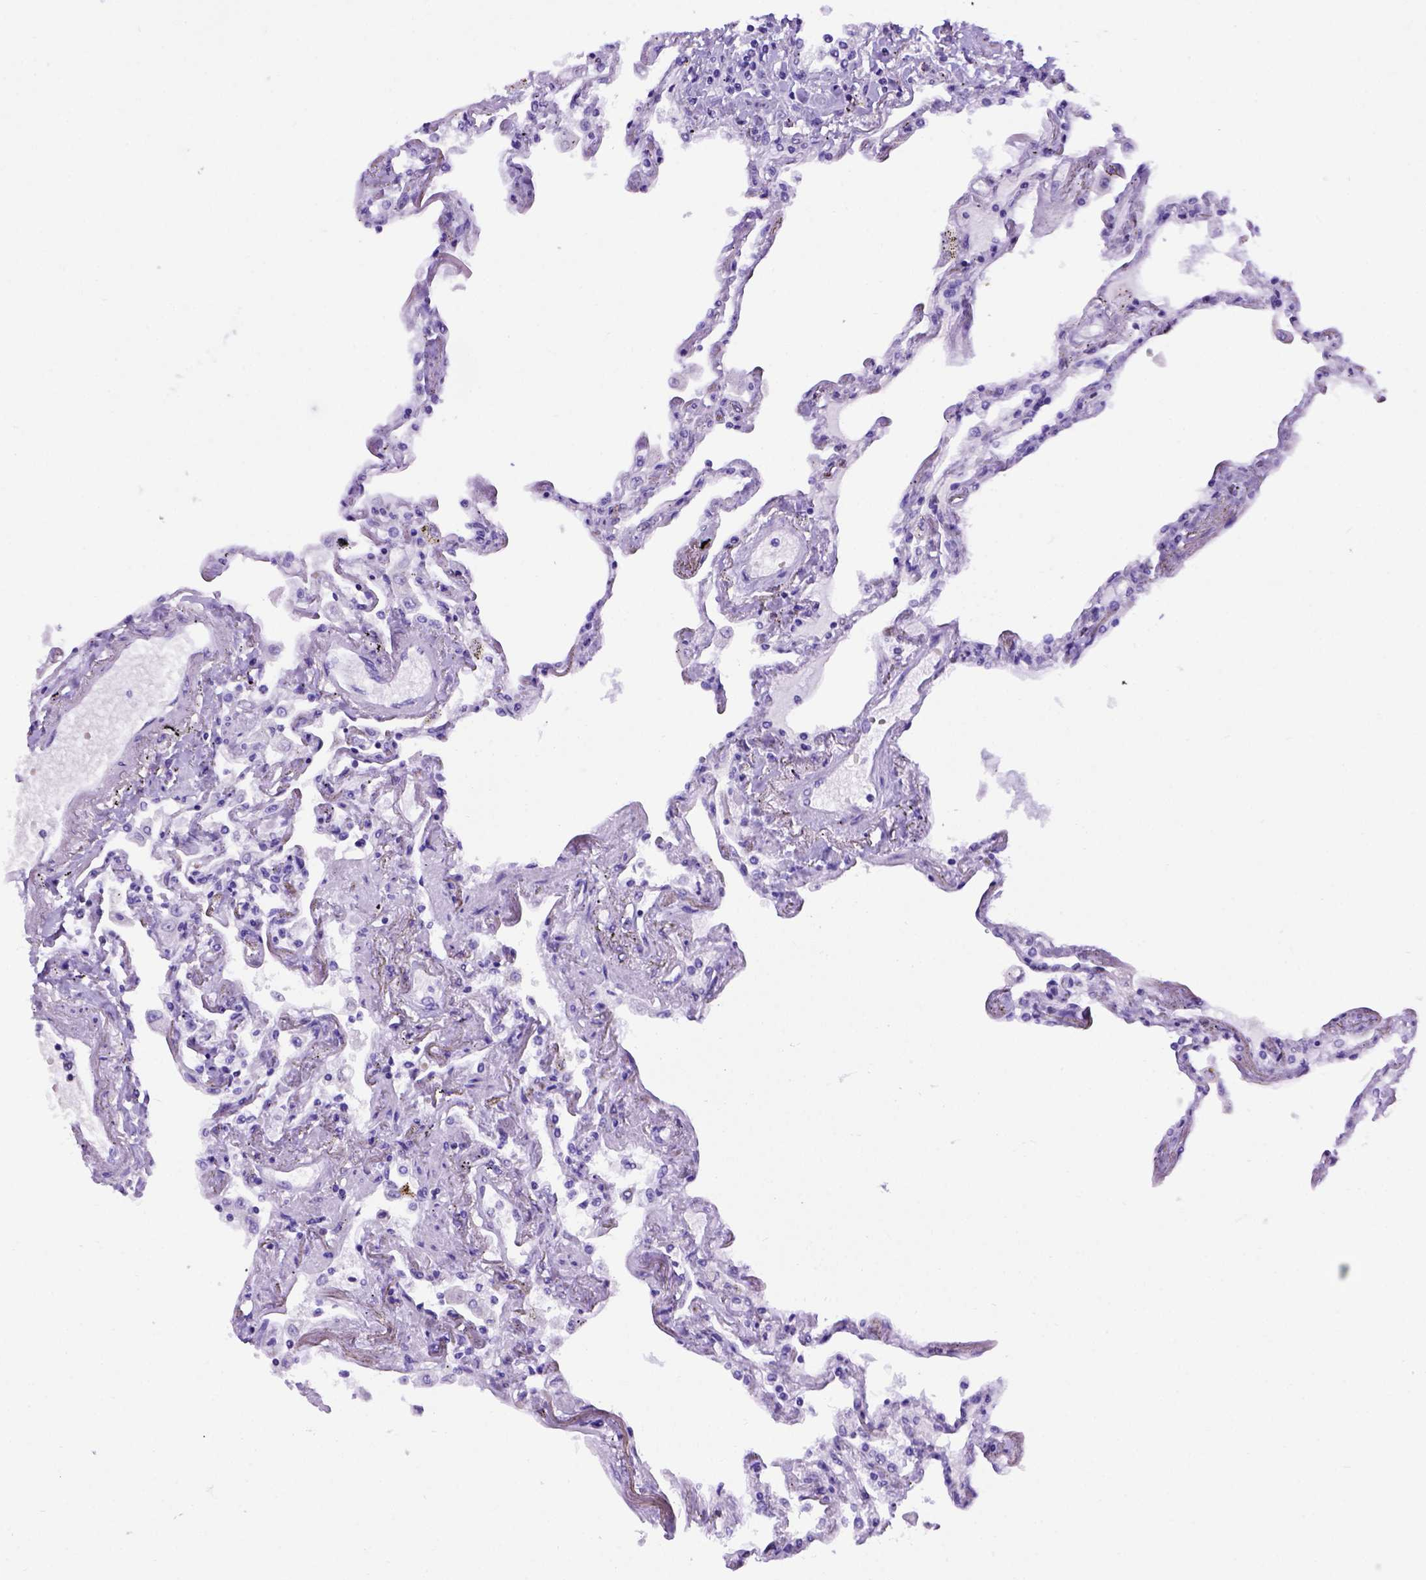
{"staining": {"intensity": "negative", "quantity": "none", "location": "none"}, "tissue": "lung", "cell_type": "Alveolar cells", "image_type": "normal", "snomed": [{"axis": "morphology", "description": "Normal tissue, NOS"}, {"axis": "morphology", "description": "Adenocarcinoma, NOS"}, {"axis": "topography", "description": "Cartilage tissue"}, {"axis": "topography", "description": "Lung"}], "caption": "The image reveals no staining of alveolar cells in benign lung.", "gene": "MEOX2", "patient": {"sex": "female", "age": 67}}